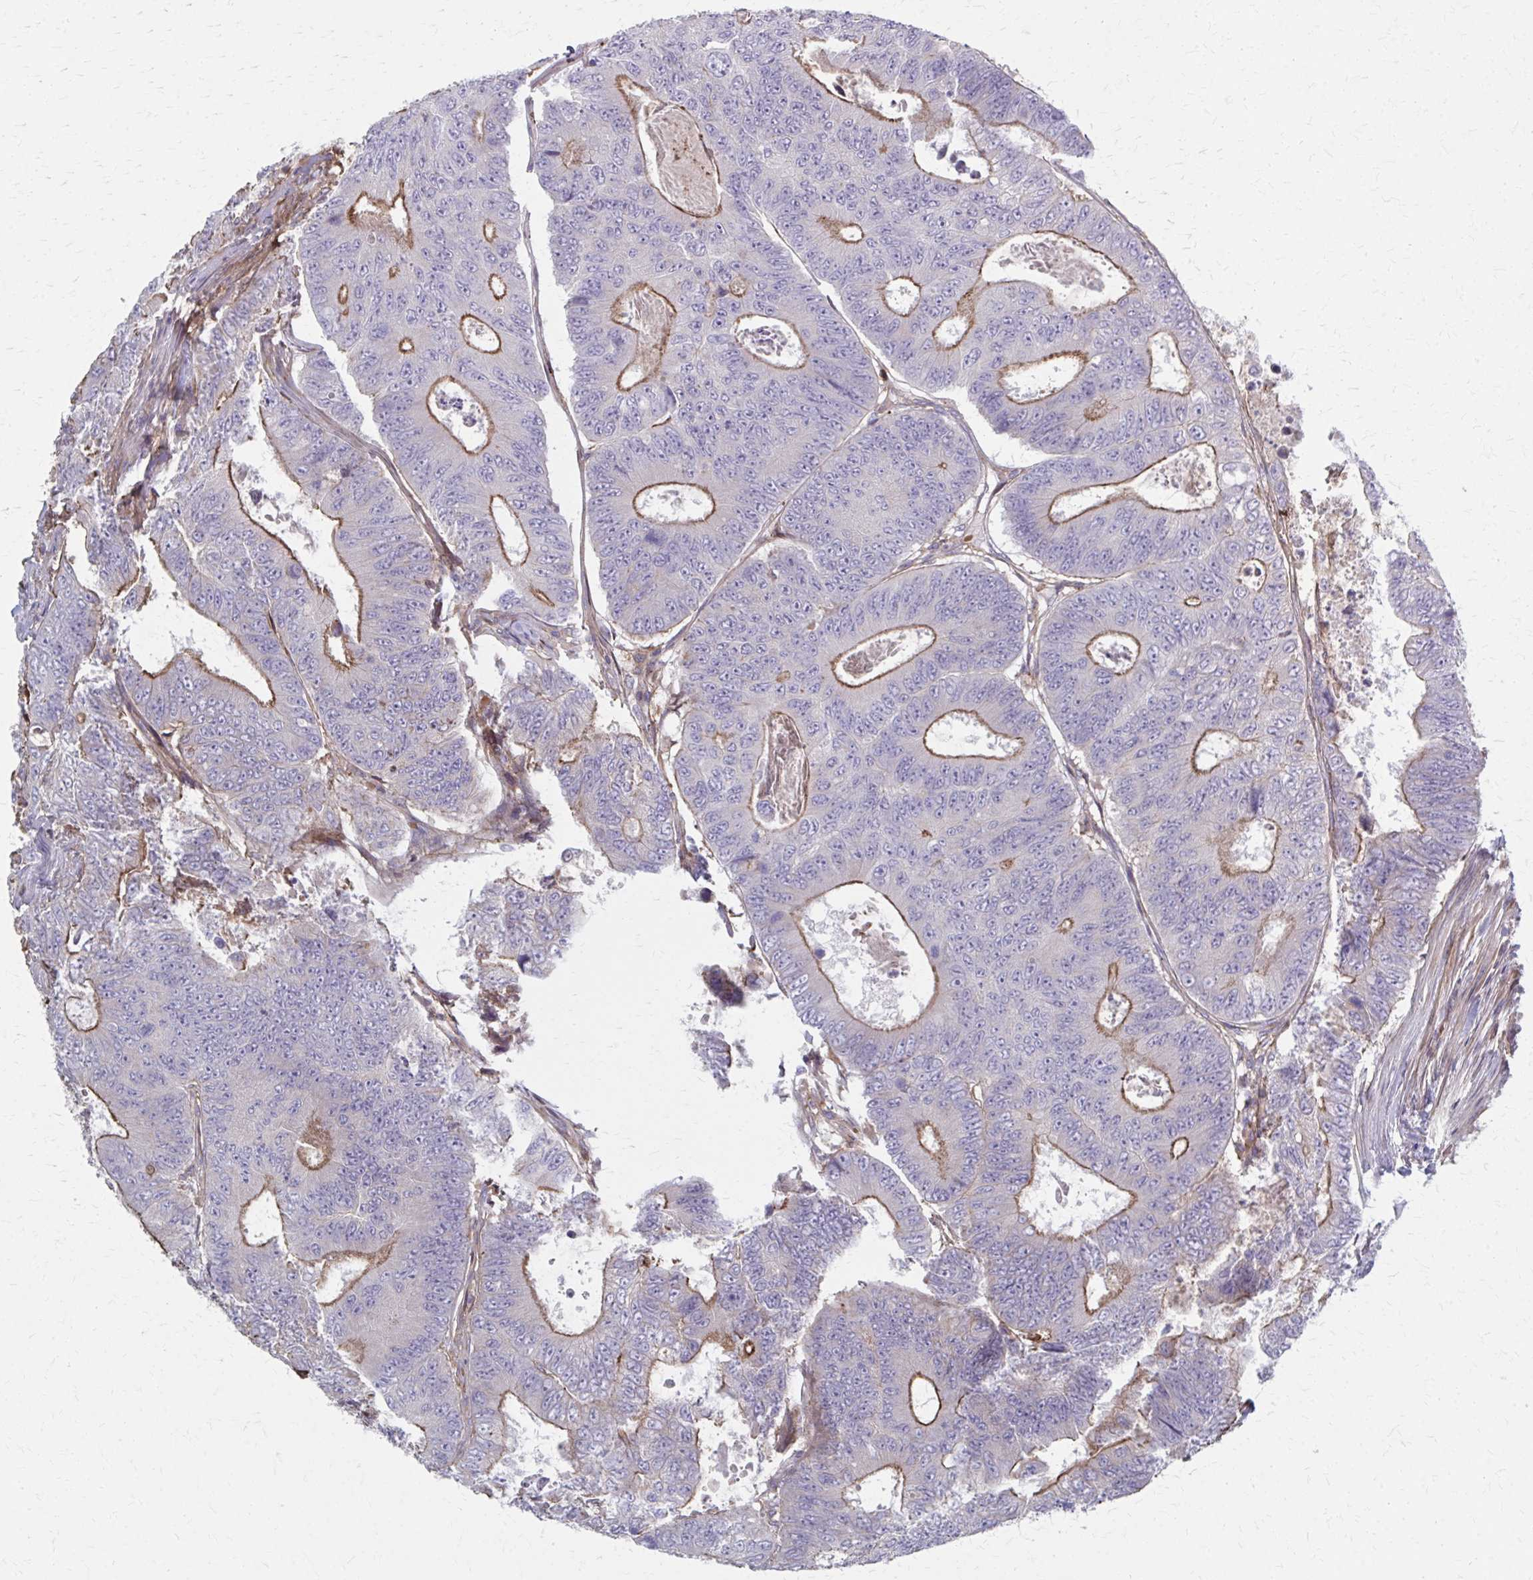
{"staining": {"intensity": "moderate", "quantity": "25%-75%", "location": "cytoplasmic/membranous"}, "tissue": "colorectal cancer", "cell_type": "Tumor cells", "image_type": "cancer", "snomed": [{"axis": "morphology", "description": "Adenocarcinoma, NOS"}, {"axis": "topography", "description": "Colon"}], "caption": "This is an image of immunohistochemistry (IHC) staining of adenocarcinoma (colorectal), which shows moderate positivity in the cytoplasmic/membranous of tumor cells.", "gene": "MMP14", "patient": {"sex": "female", "age": 48}}